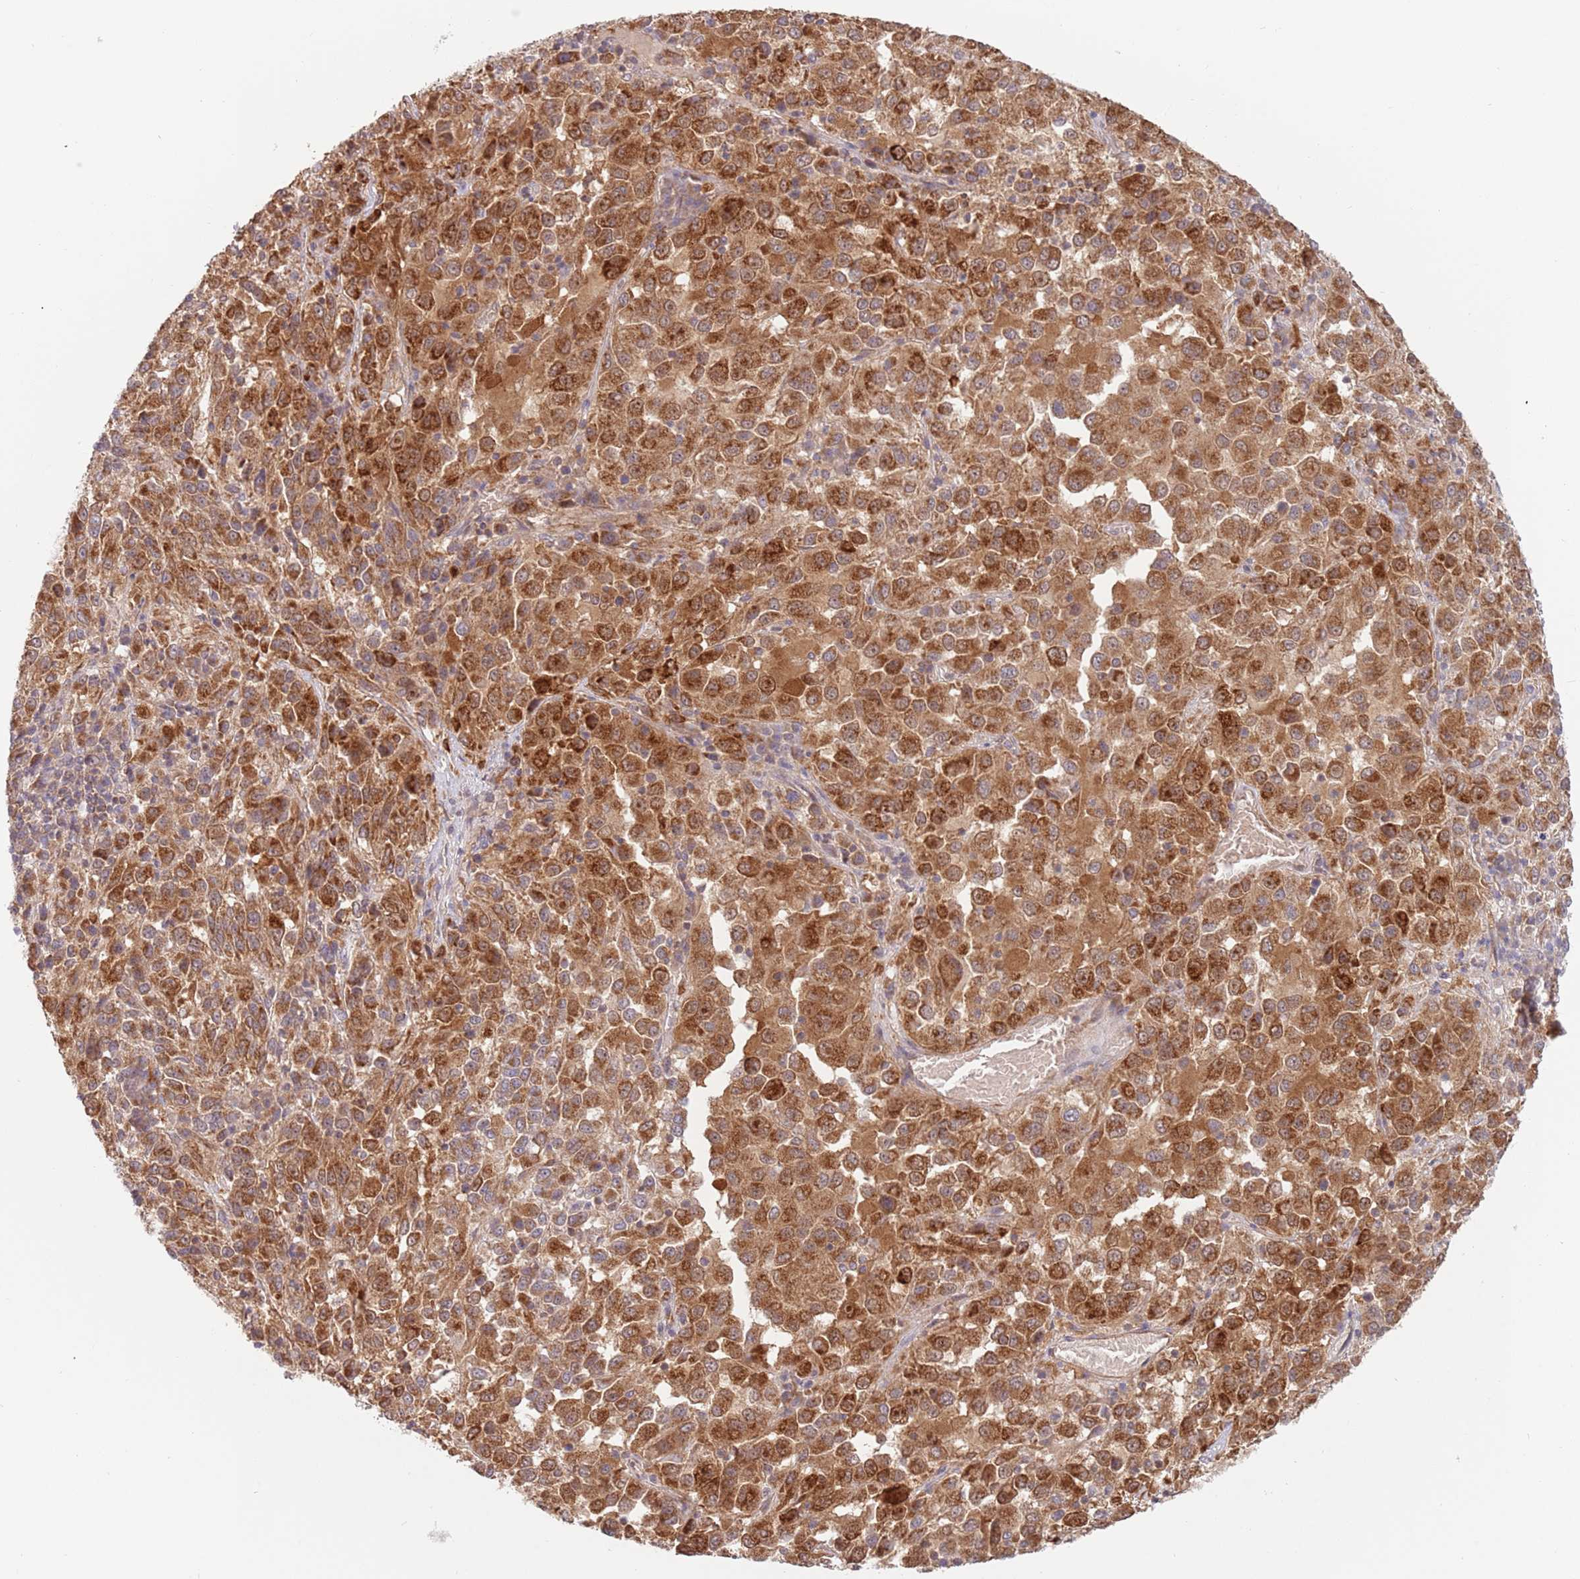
{"staining": {"intensity": "strong", "quantity": ">75%", "location": "cytoplasmic/membranous"}, "tissue": "melanoma", "cell_type": "Tumor cells", "image_type": "cancer", "snomed": [{"axis": "morphology", "description": "Malignant melanoma, Metastatic site"}, {"axis": "topography", "description": "Lung"}], "caption": "Malignant melanoma (metastatic site) was stained to show a protein in brown. There is high levels of strong cytoplasmic/membranous staining in approximately >75% of tumor cells.", "gene": "GUK1", "patient": {"sex": "male", "age": 64}}